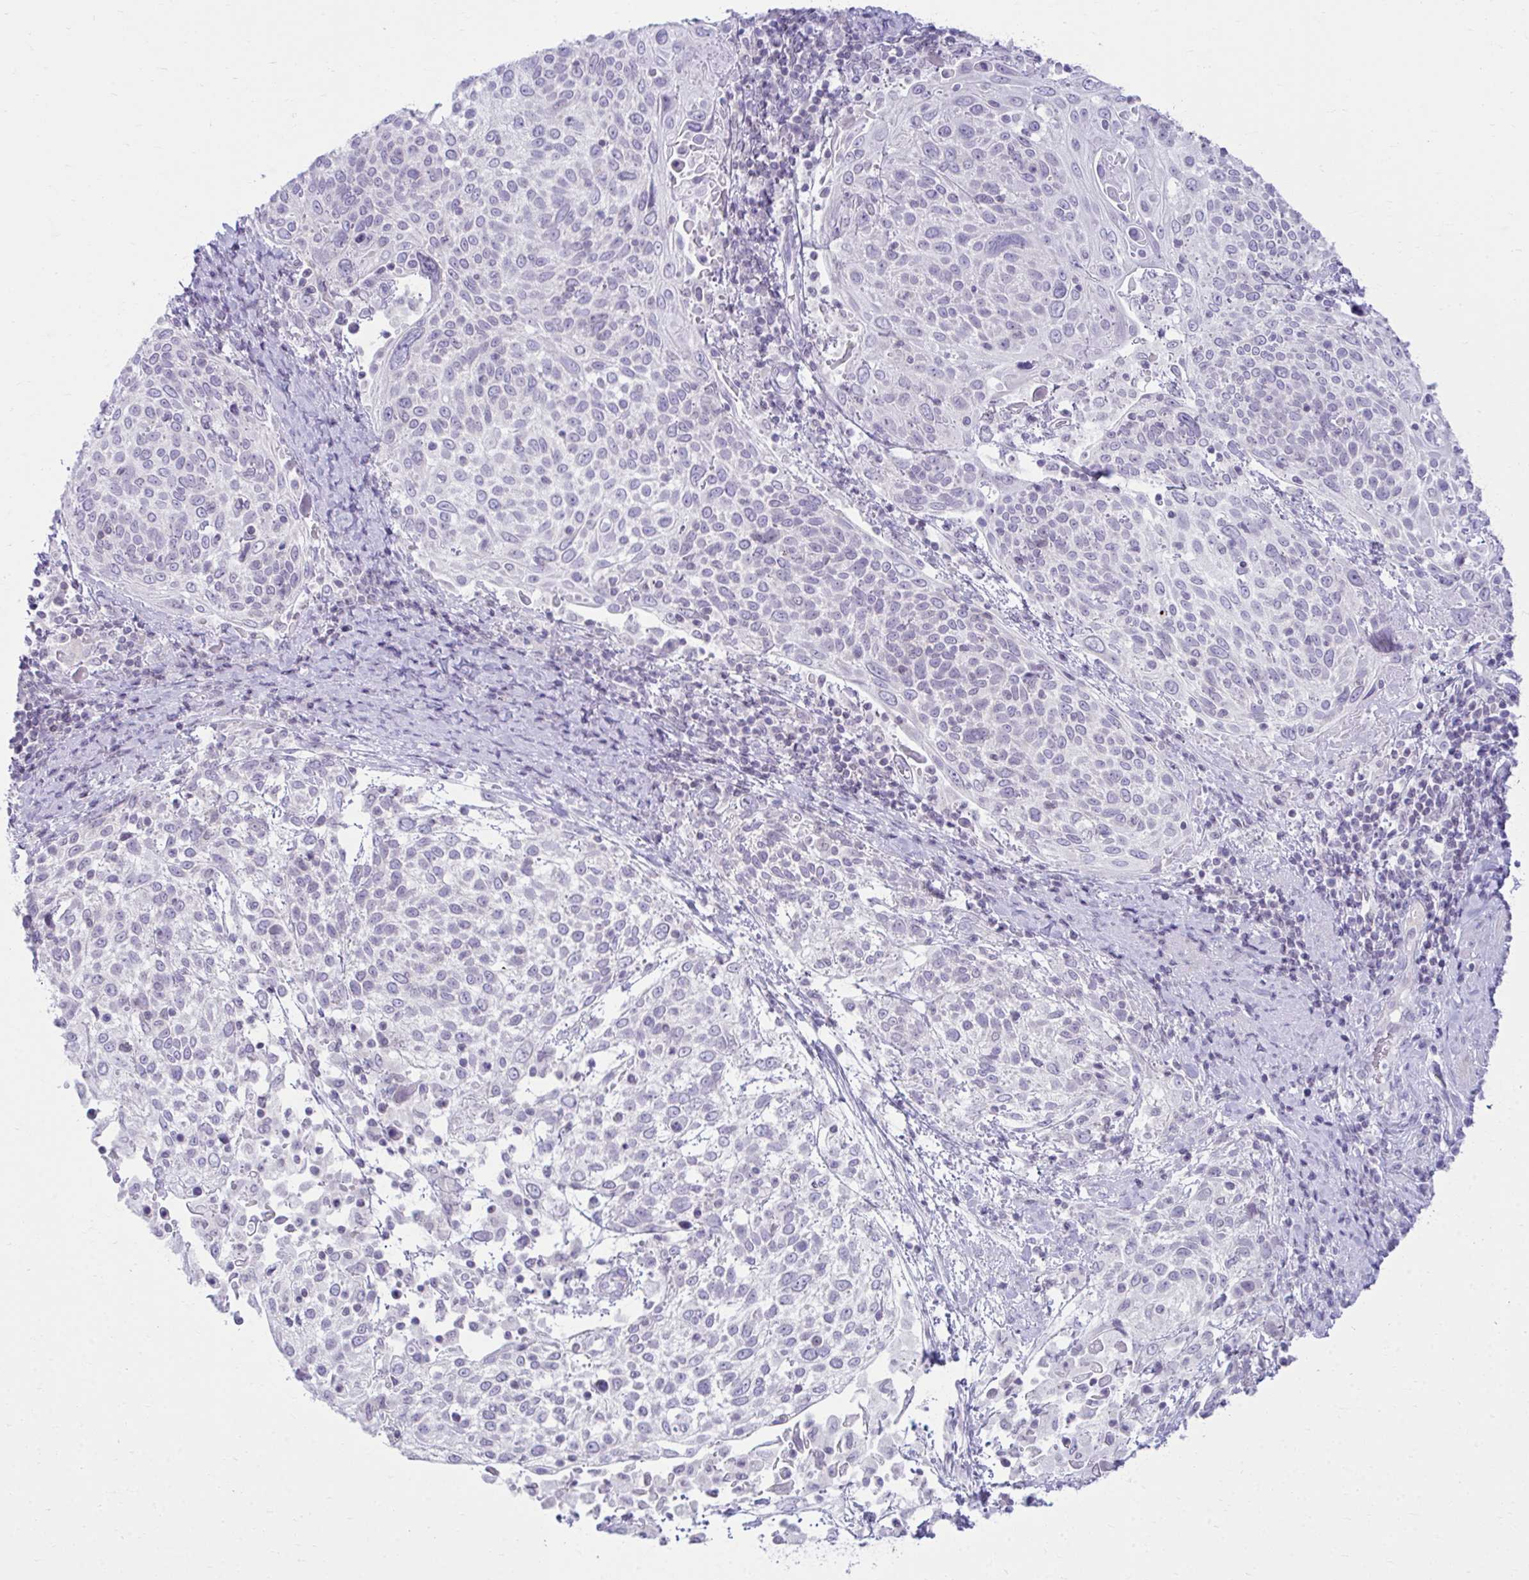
{"staining": {"intensity": "negative", "quantity": "none", "location": "none"}, "tissue": "cervical cancer", "cell_type": "Tumor cells", "image_type": "cancer", "snomed": [{"axis": "morphology", "description": "Squamous cell carcinoma, NOS"}, {"axis": "topography", "description": "Cervix"}], "caption": "Tumor cells show no significant staining in cervical cancer.", "gene": "OR7A5", "patient": {"sex": "female", "age": 61}}